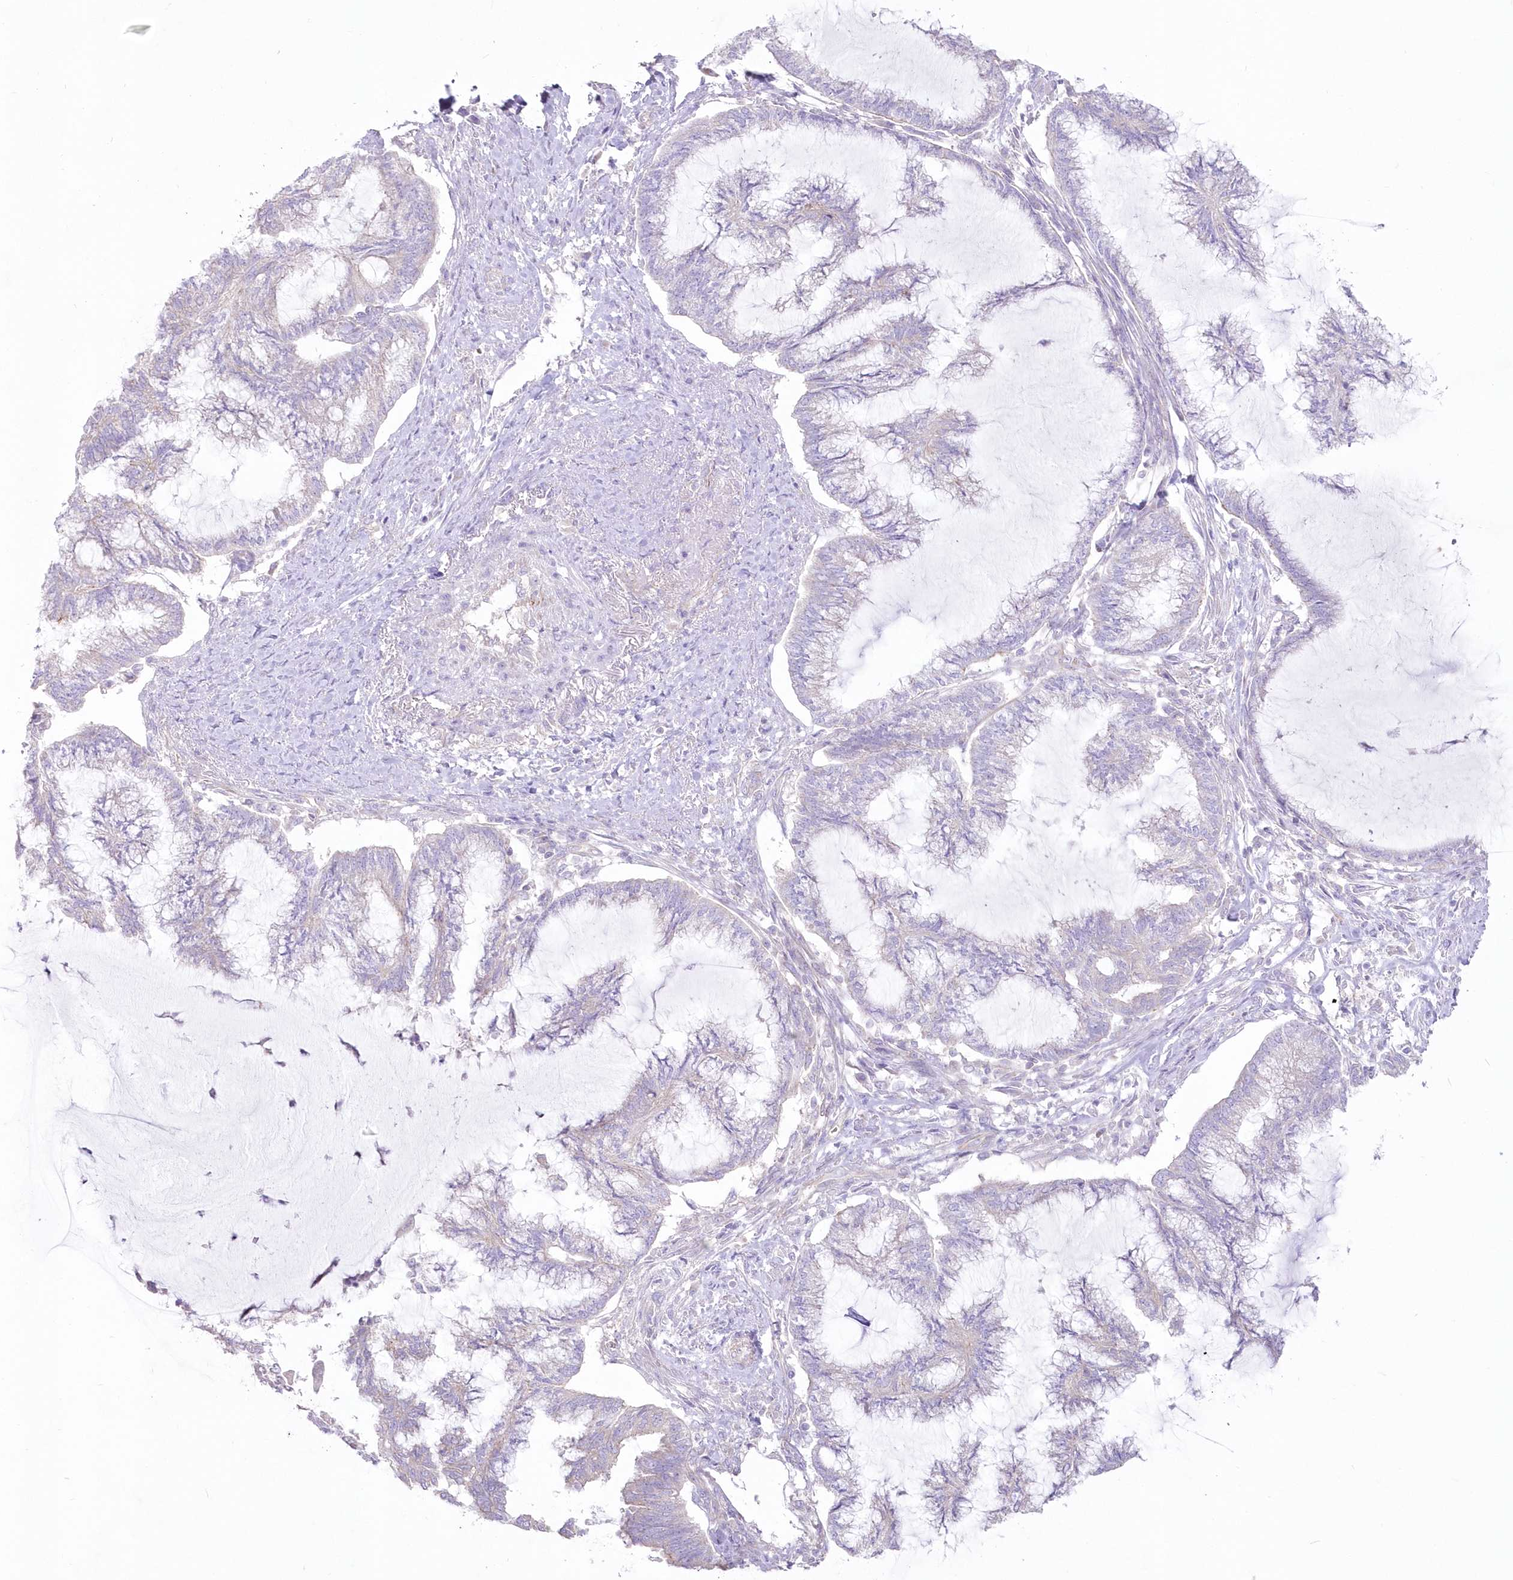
{"staining": {"intensity": "negative", "quantity": "none", "location": "none"}, "tissue": "endometrial cancer", "cell_type": "Tumor cells", "image_type": "cancer", "snomed": [{"axis": "morphology", "description": "Adenocarcinoma, NOS"}, {"axis": "topography", "description": "Endometrium"}], "caption": "This is an immunohistochemistry photomicrograph of human adenocarcinoma (endometrial). There is no positivity in tumor cells.", "gene": "ZNF843", "patient": {"sex": "female", "age": 86}}